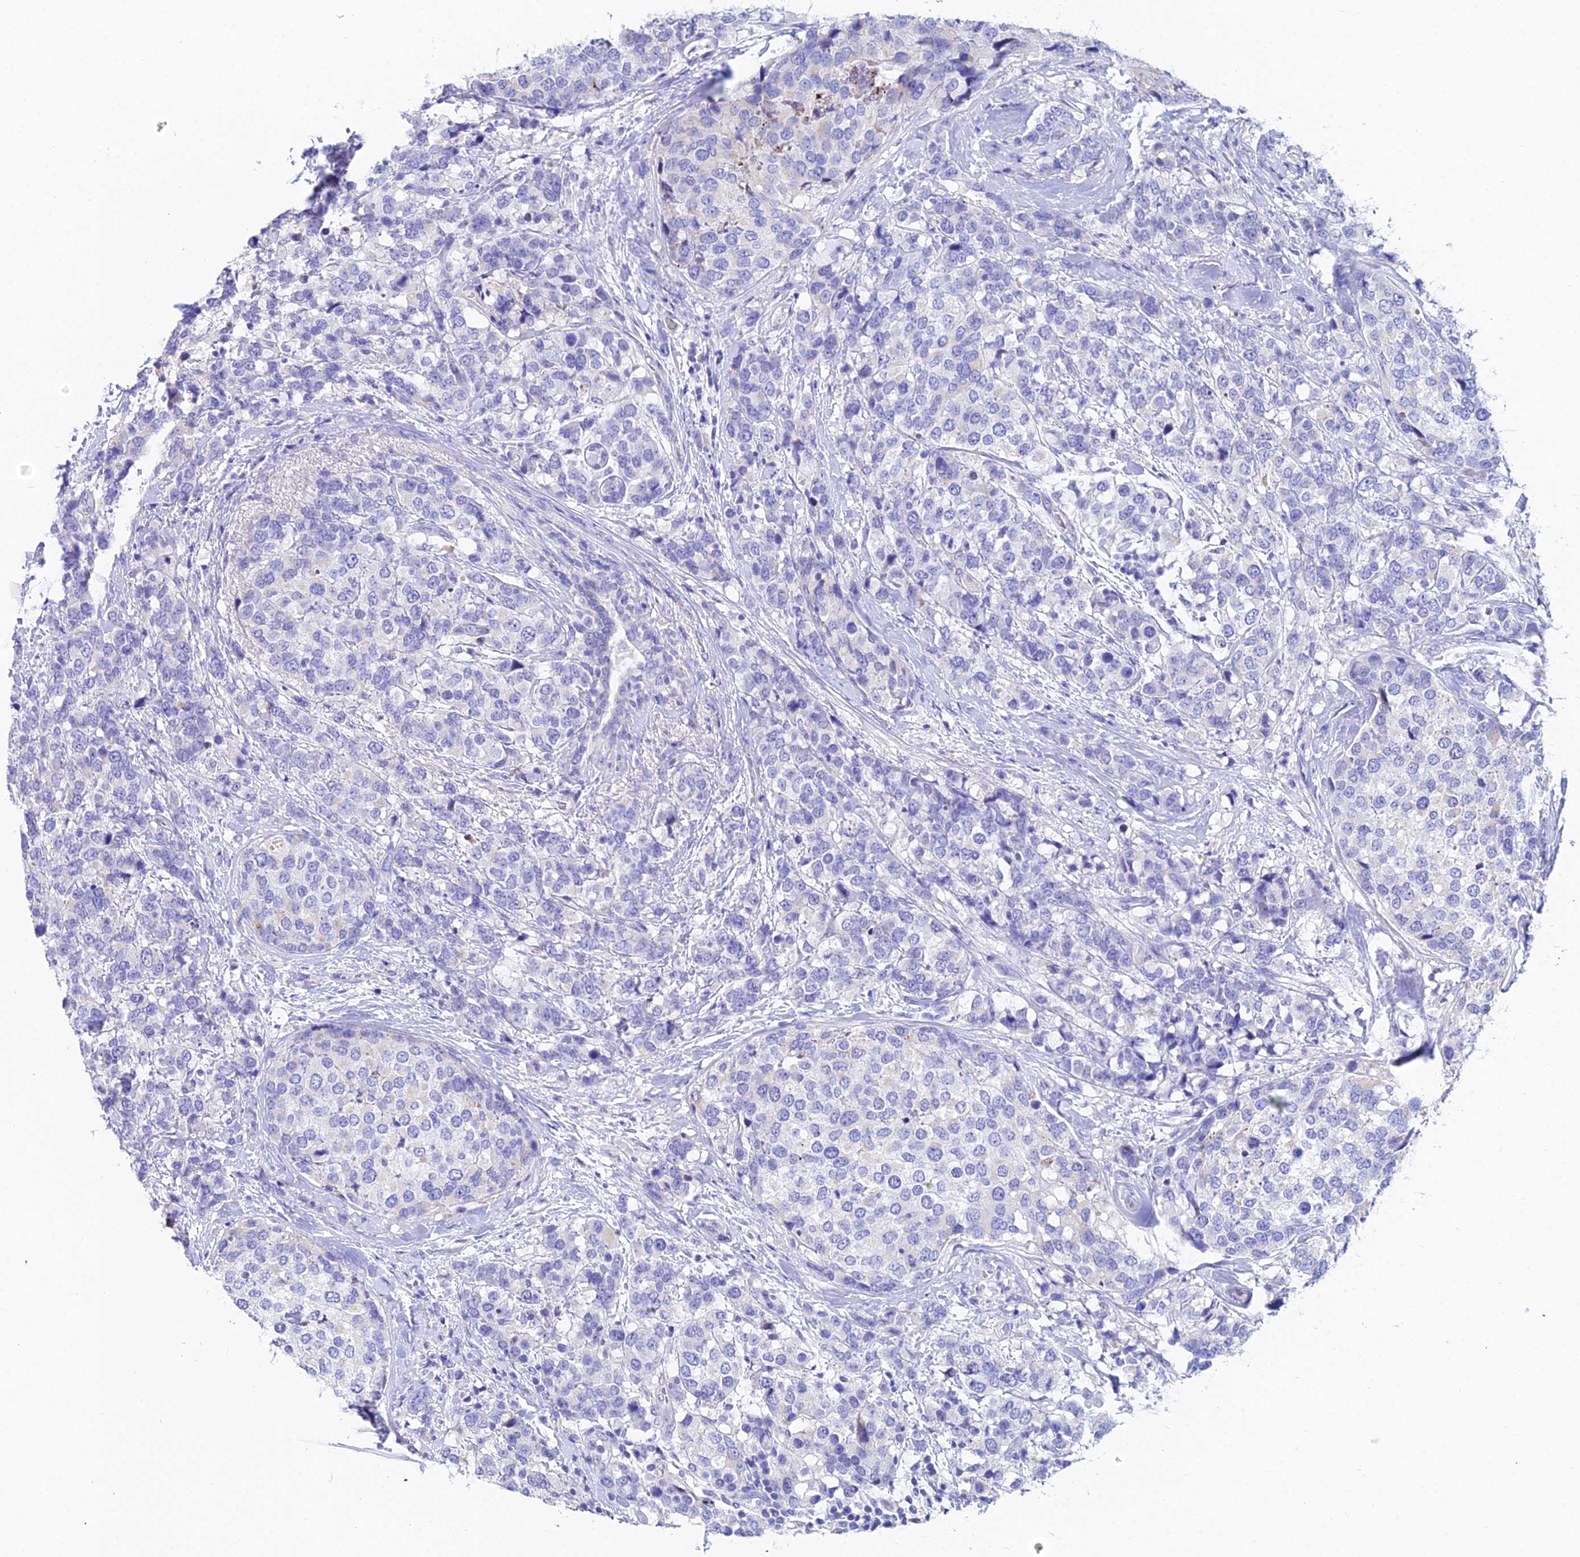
{"staining": {"intensity": "negative", "quantity": "none", "location": "none"}, "tissue": "breast cancer", "cell_type": "Tumor cells", "image_type": "cancer", "snomed": [{"axis": "morphology", "description": "Lobular carcinoma"}, {"axis": "topography", "description": "Breast"}], "caption": "Tumor cells show no significant staining in breast cancer (lobular carcinoma).", "gene": "CEP41", "patient": {"sex": "female", "age": 59}}